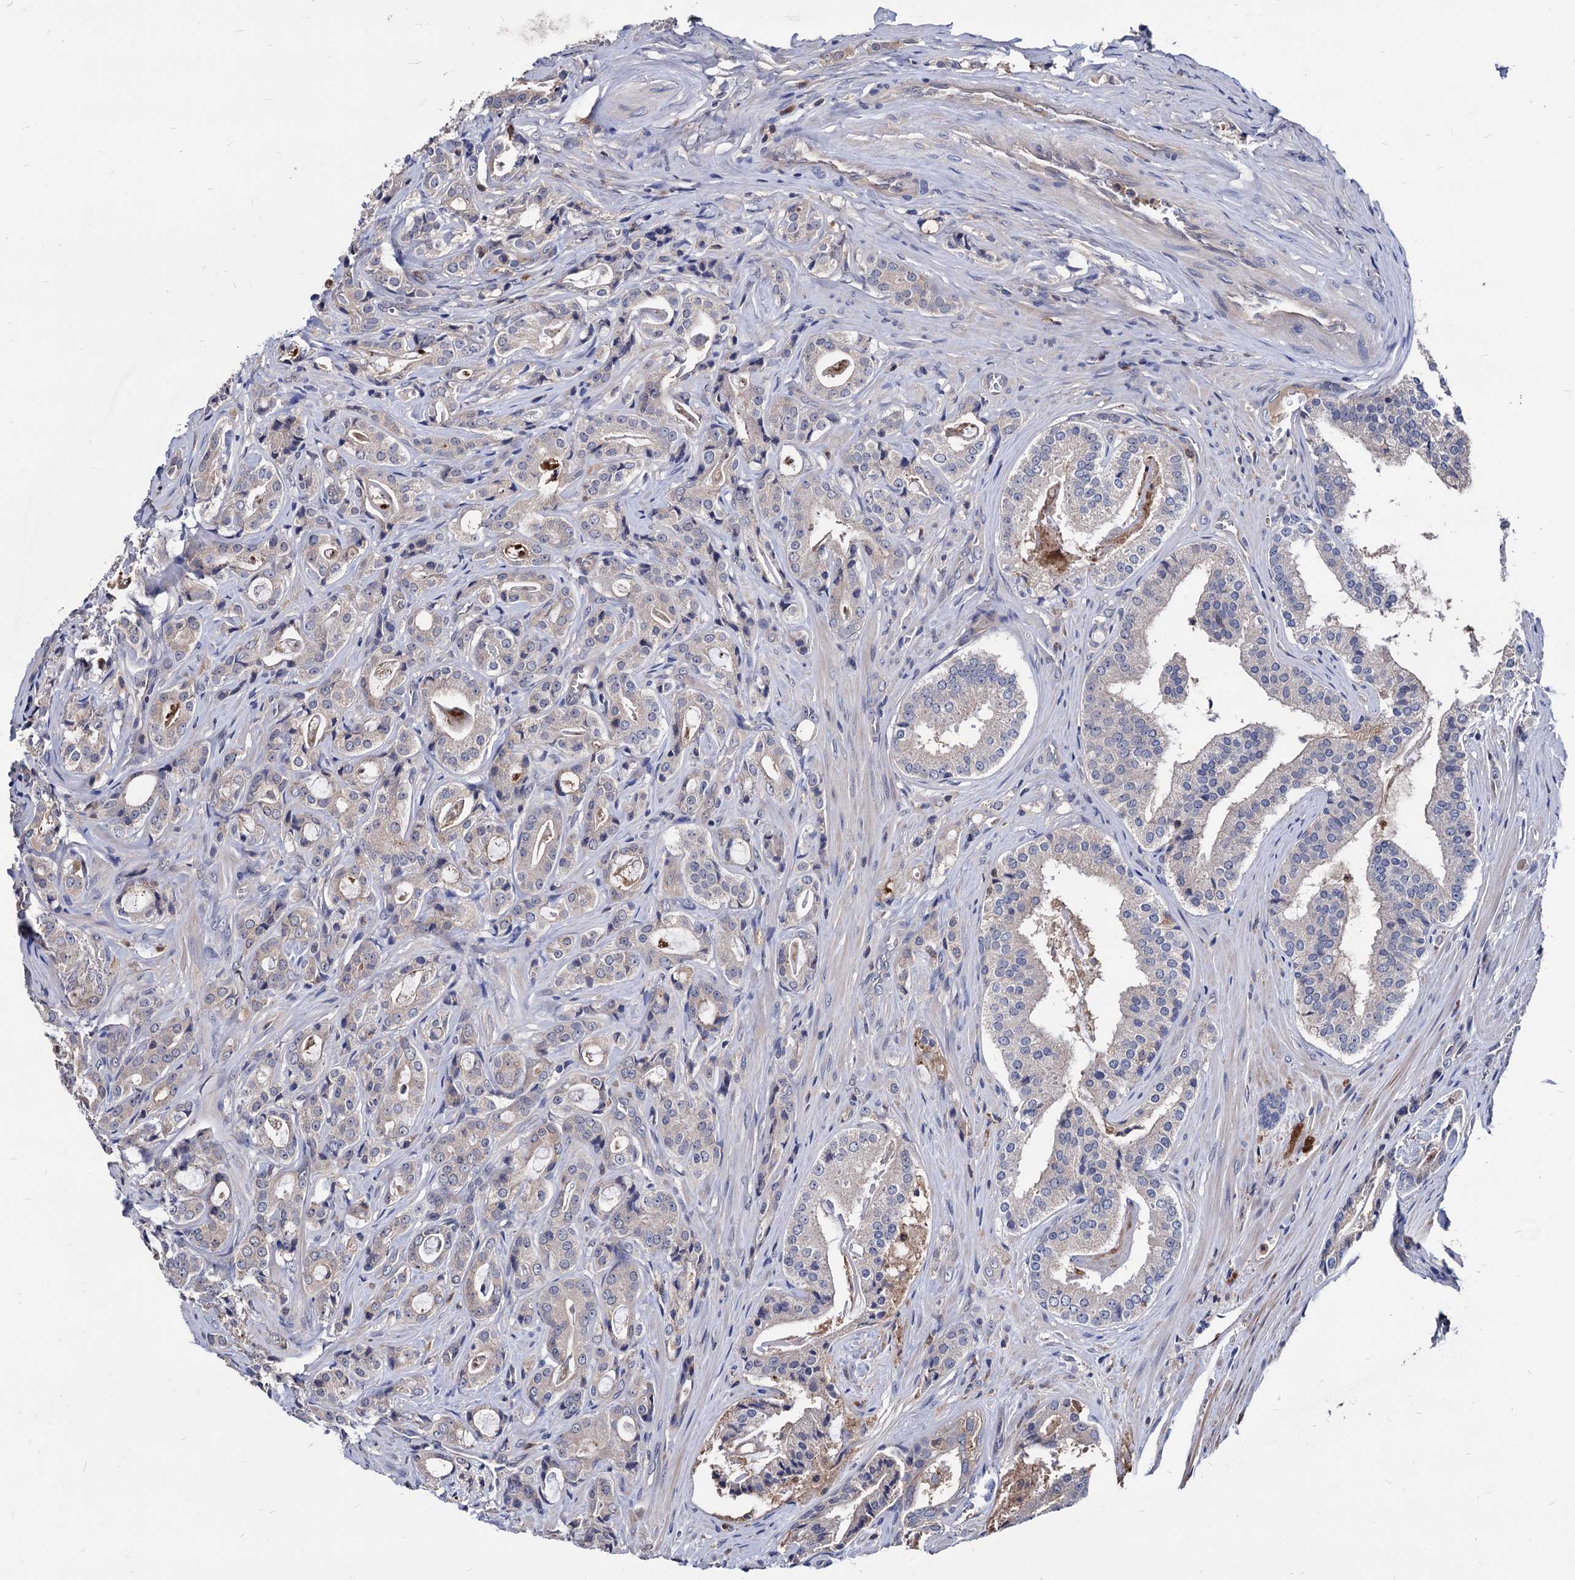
{"staining": {"intensity": "negative", "quantity": "none", "location": "none"}, "tissue": "prostate cancer", "cell_type": "Tumor cells", "image_type": "cancer", "snomed": [{"axis": "morphology", "description": "Adenocarcinoma, High grade"}, {"axis": "topography", "description": "Prostate"}], "caption": "Micrograph shows no significant protein expression in tumor cells of prostate high-grade adenocarcinoma.", "gene": "CPPED1", "patient": {"sex": "male", "age": 63}}